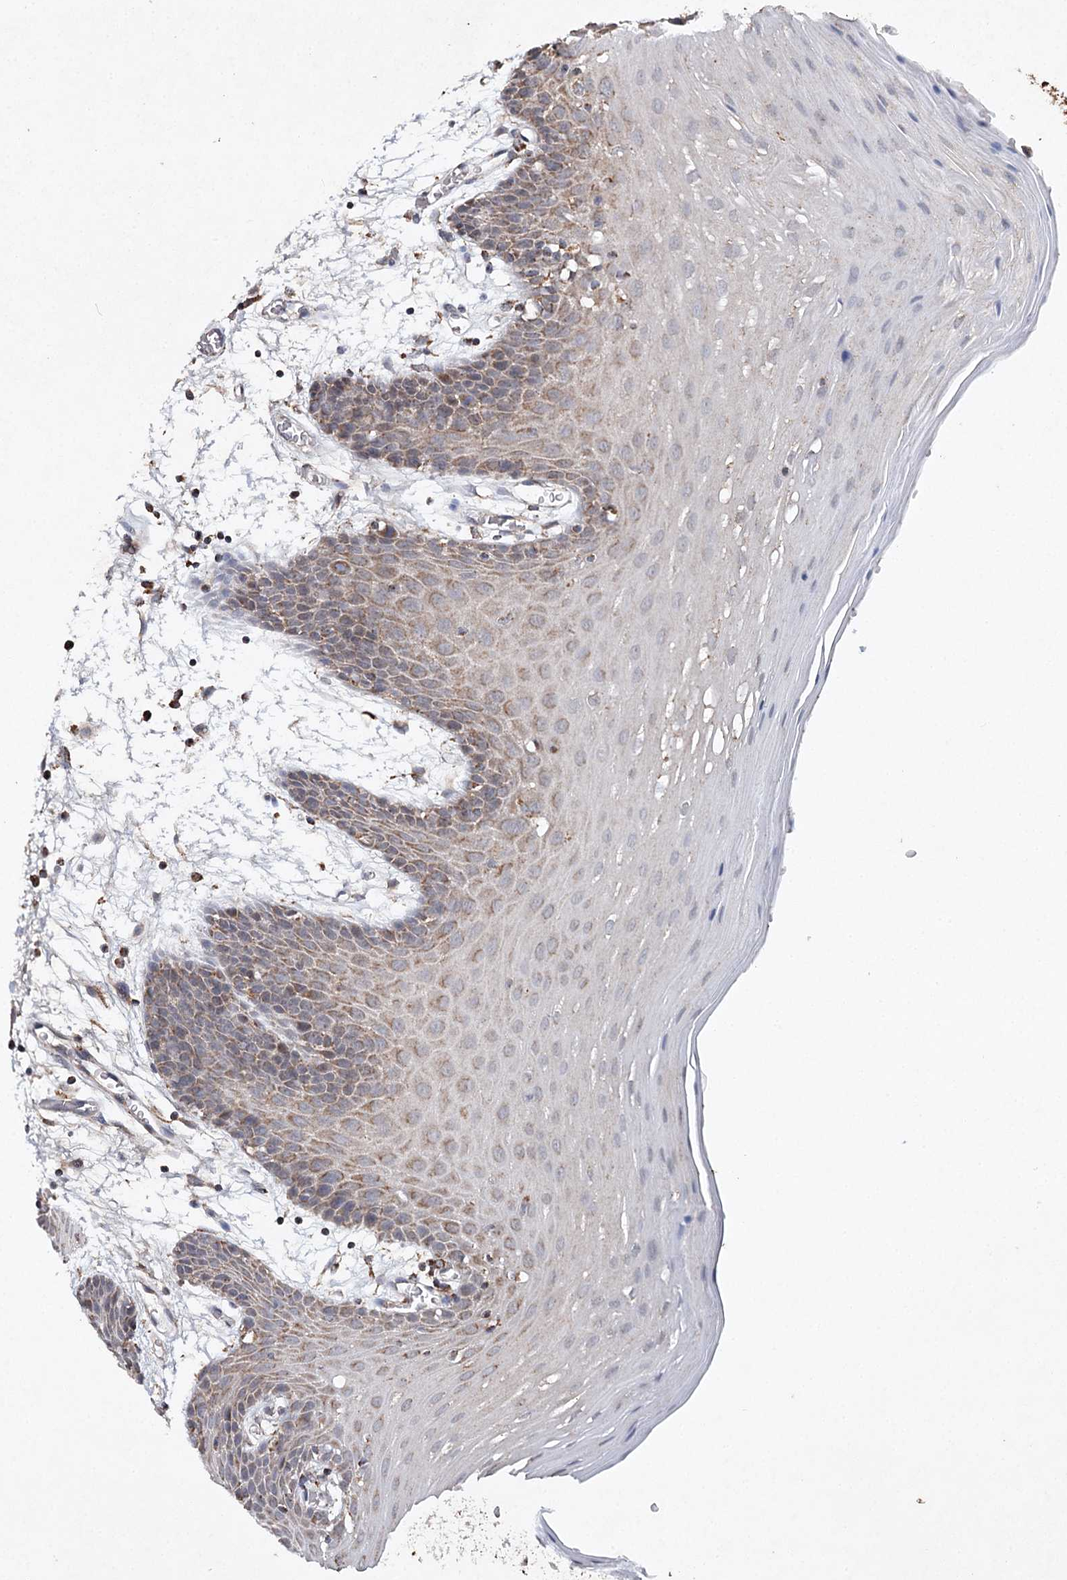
{"staining": {"intensity": "moderate", "quantity": ">75%", "location": "cytoplasmic/membranous"}, "tissue": "oral mucosa", "cell_type": "Squamous epithelial cells", "image_type": "normal", "snomed": [{"axis": "morphology", "description": "Normal tissue, NOS"}, {"axis": "topography", "description": "Skeletal muscle"}, {"axis": "topography", "description": "Oral tissue"}, {"axis": "topography", "description": "Salivary gland"}, {"axis": "topography", "description": "Peripheral nerve tissue"}], "caption": "Protein expression analysis of benign oral mucosa demonstrates moderate cytoplasmic/membranous staining in approximately >75% of squamous epithelial cells. (DAB = brown stain, brightfield microscopy at high magnification).", "gene": "PIK3CB", "patient": {"sex": "male", "age": 54}}